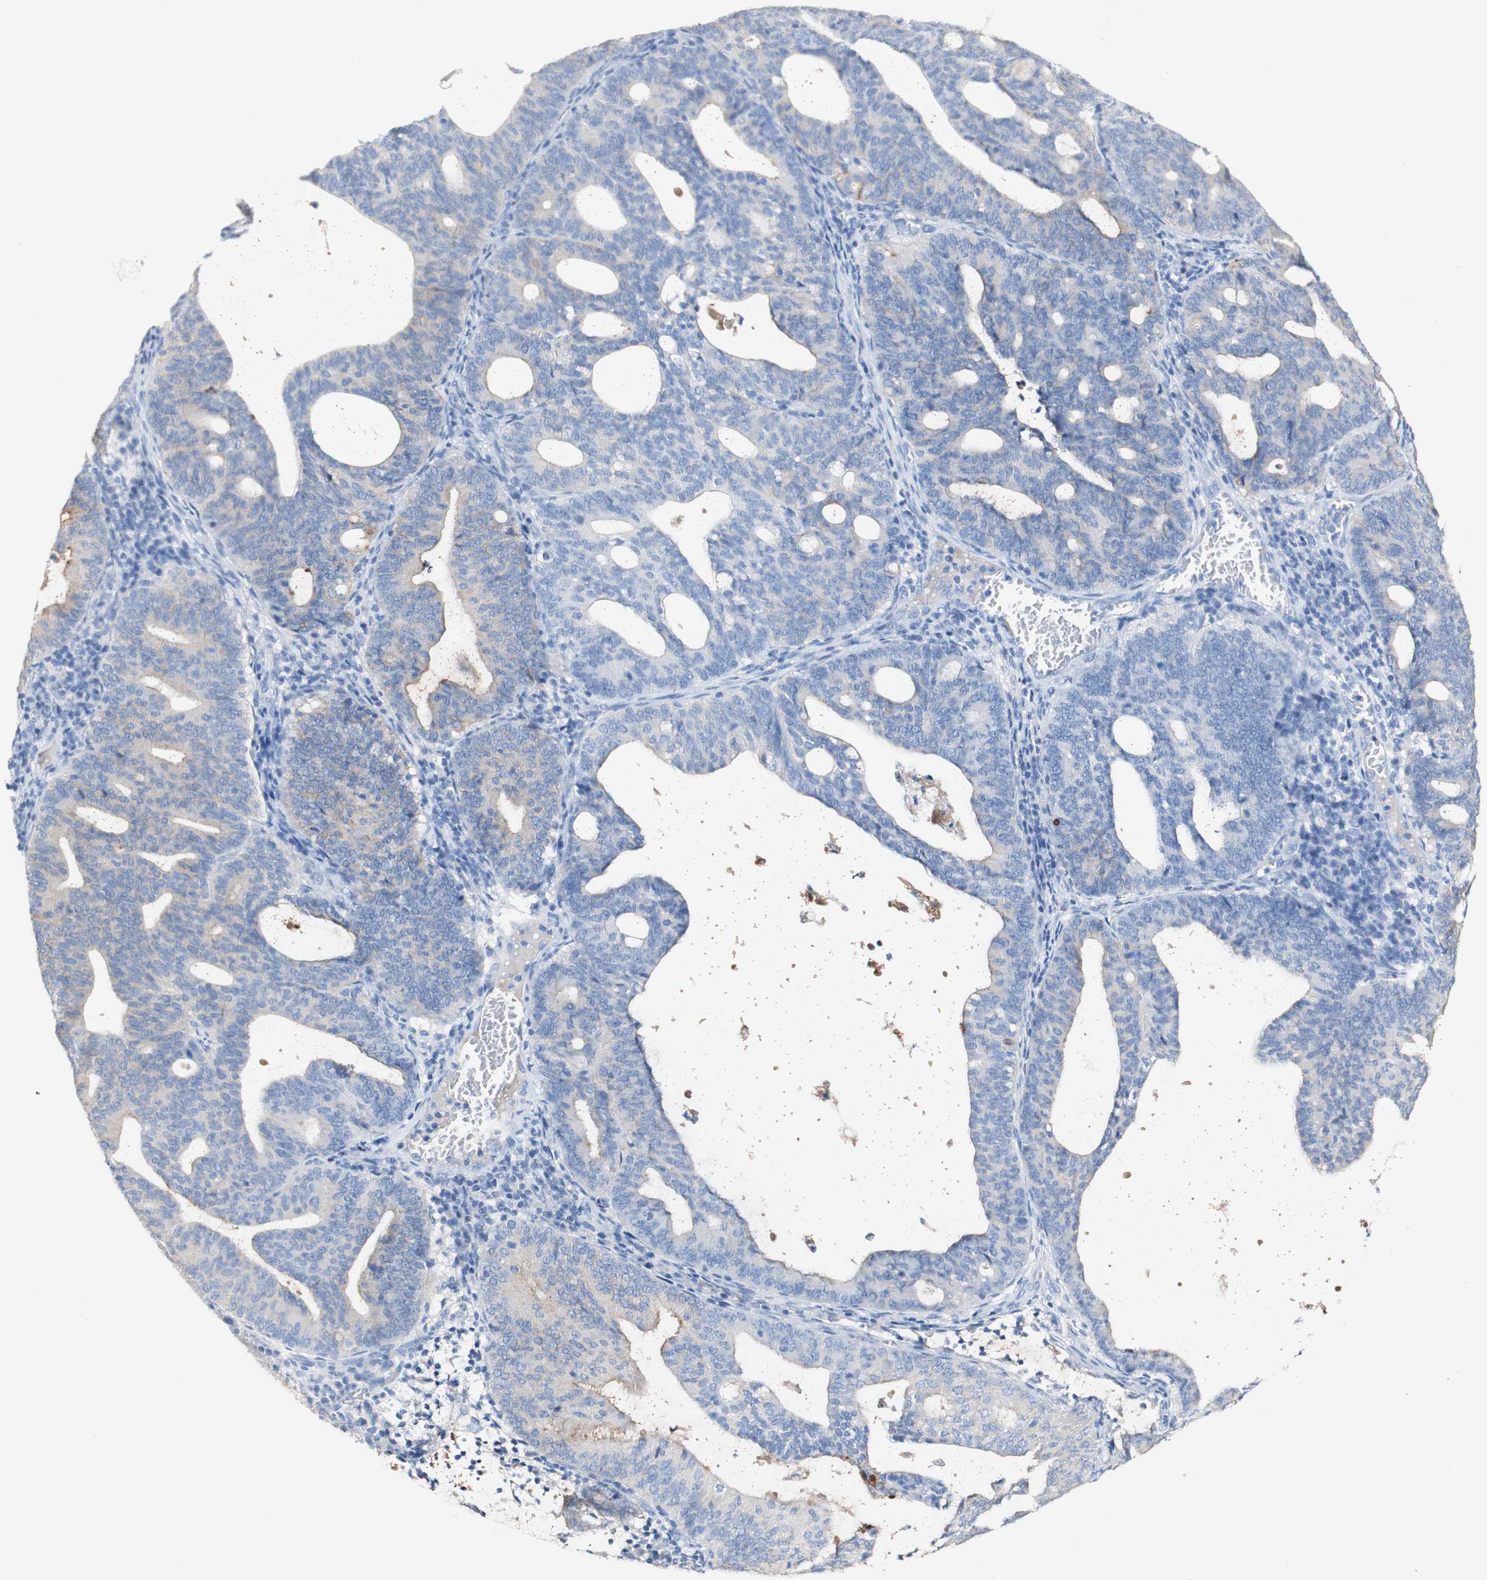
{"staining": {"intensity": "moderate", "quantity": "25%-75%", "location": "cytoplasmic/membranous"}, "tissue": "endometrial cancer", "cell_type": "Tumor cells", "image_type": "cancer", "snomed": [{"axis": "morphology", "description": "Adenocarcinoma, NOS"}, {"axis": "topography", "description": "Uterus"}], "caption": "IHC of endometrial cancer (adenocarcinoma) displays medium levels of moderate cytoplasmic/membranous positivity in about 25%-75% of tumor cells.", "gene": "DSC2", "patient": {"sex": "female", "age": 83}}